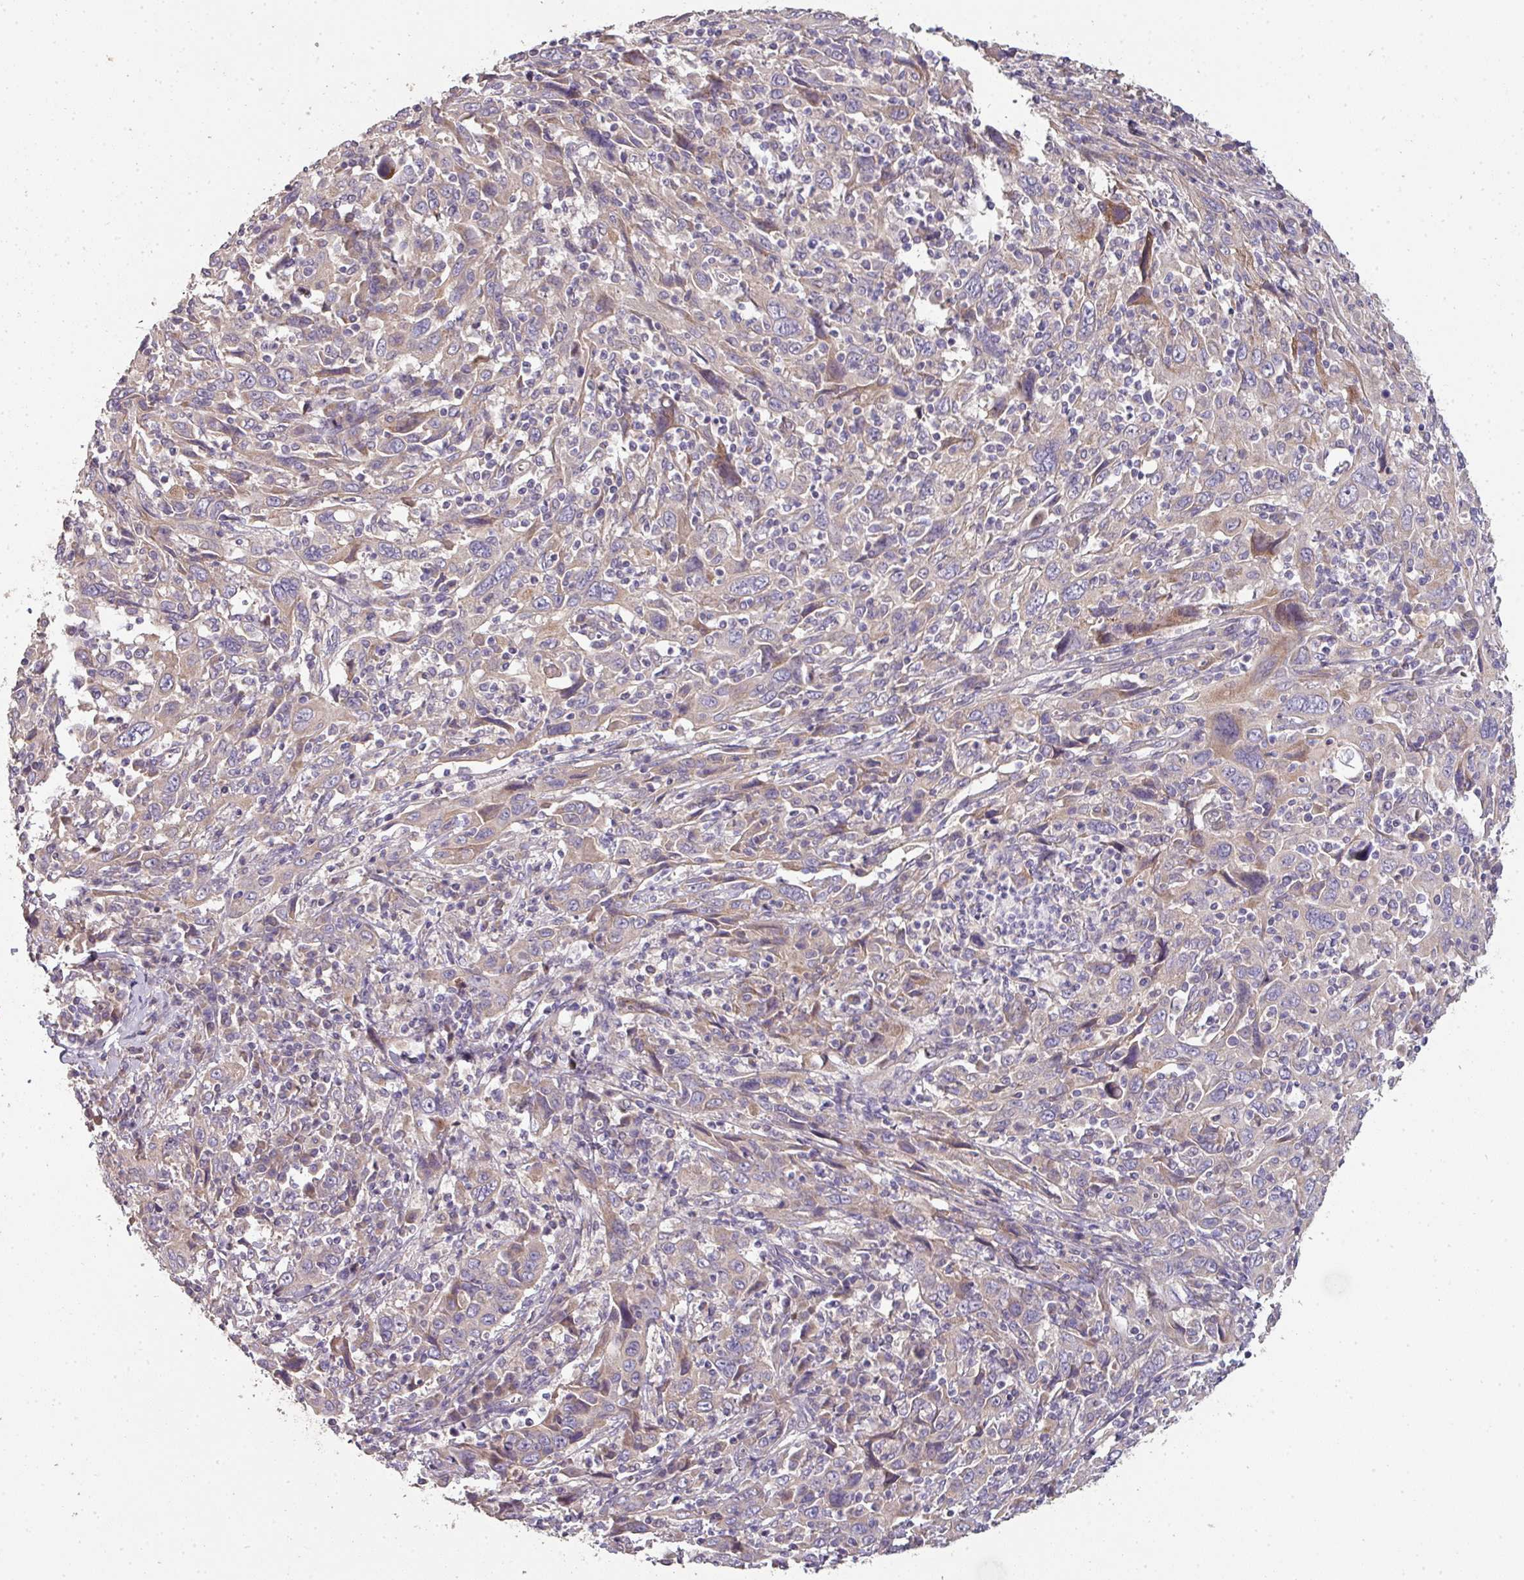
{"staining": {"intensity": "weak", "quantity": "<25%", "location": "cytoplasmic/membranous"}, "tissue": "cervical cancer", "cell_type": "Tumor cells", "image_type": "cancer", "snomed": [{"axis": "morphology", "description": "Squamous cell carcinoma, NOS"}, {"axis": "topography", "description": "Cervix"}], "caption": "Immunohistochemical staining of human cervical cancer displays no significant expression in tumor cells. (Stains: DAB immunohistochemistry (IHC) with hematoxylin counter stain, Microscopy: brightfield microscopy at high magnification).", "gene": "PCDH1", "patient": {"sex": "female", "age": 46}}